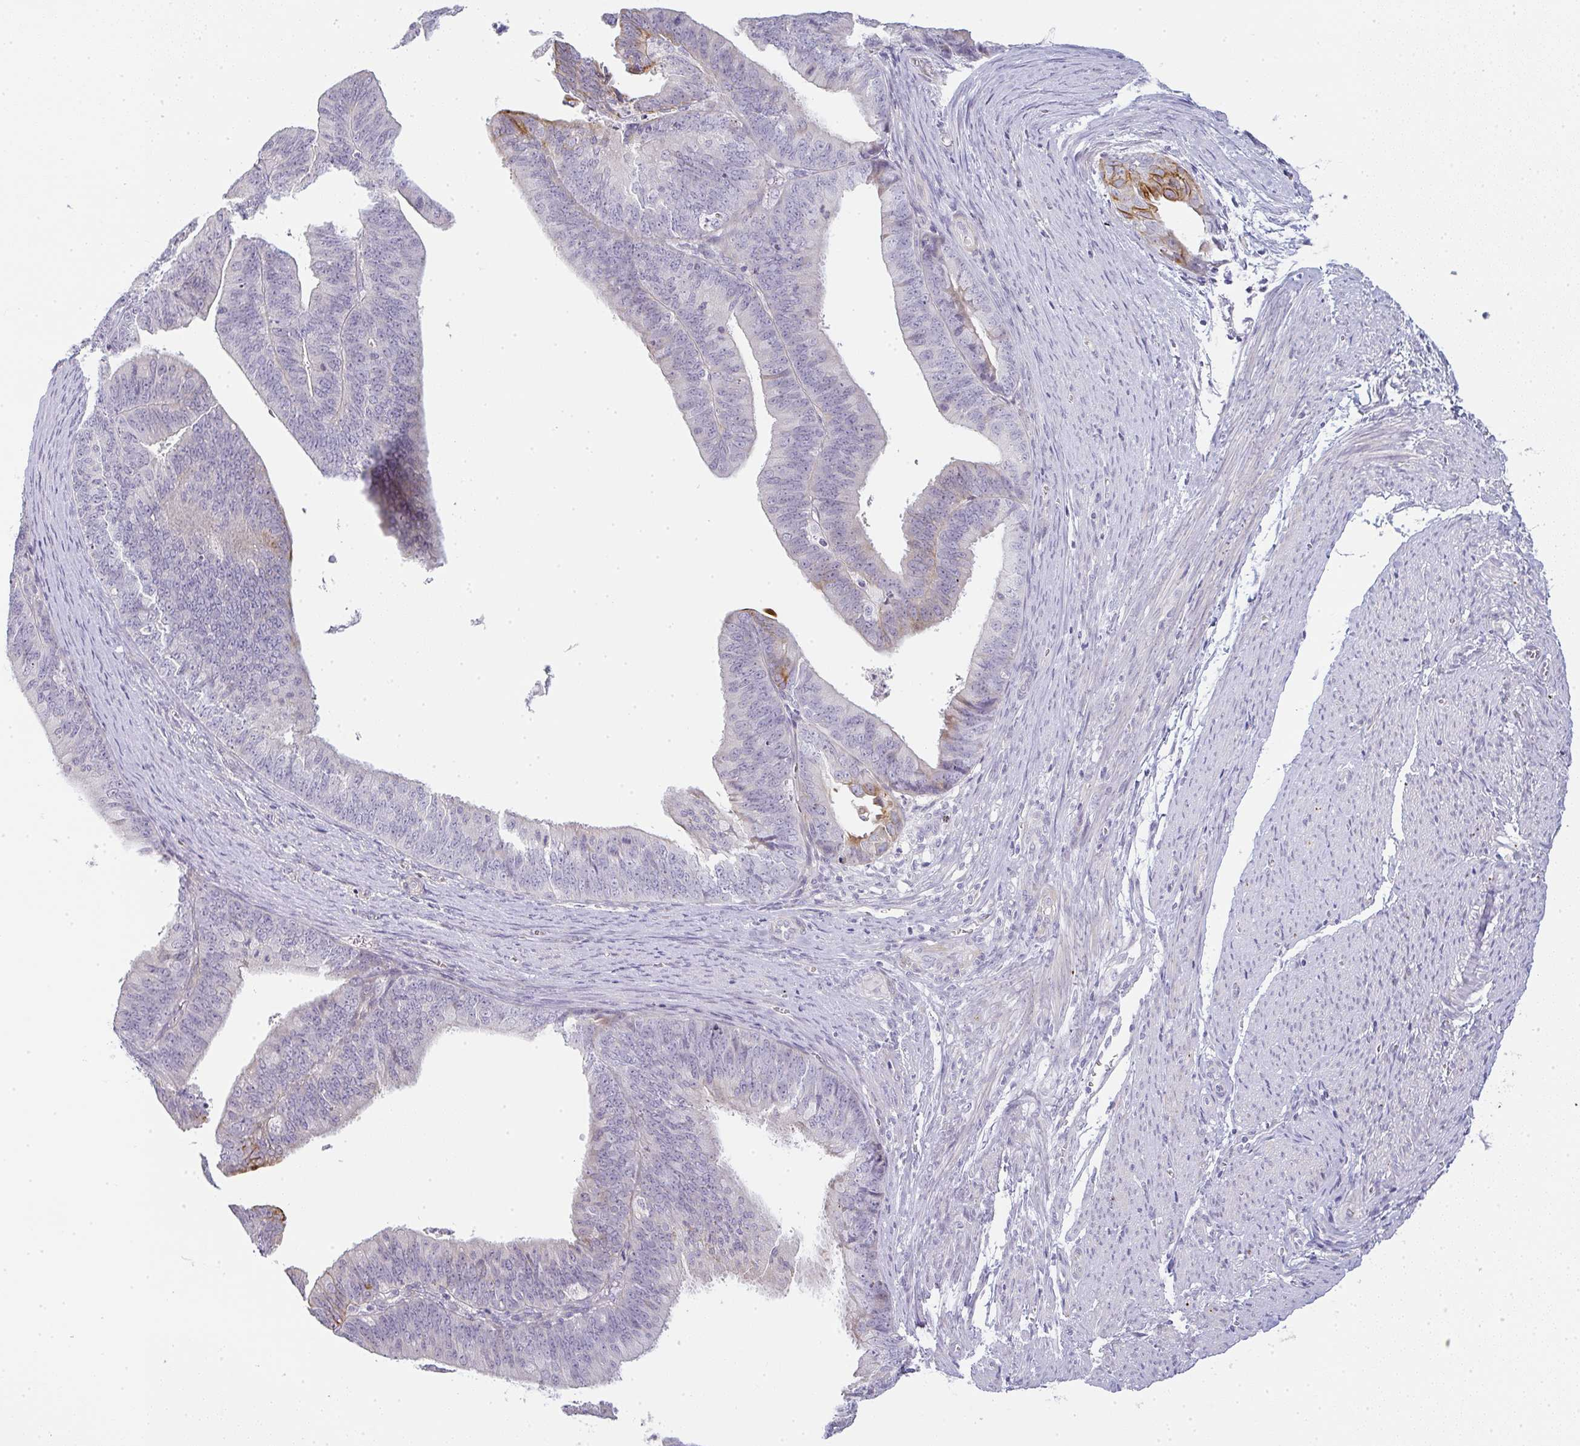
{"staining": {"intensity": "strong", "quantity": "<25%", "location": "cytoplasmic/membranous"}, "tissue": "endometrial cancer", "cell_type": "Tumor cells", "image_type": "cancer", "snomed": [{"axis": "morphology", "description": "Adenocarcinoma, NOS"}, {"axis": "topography", "description": "Endometrium"}], "caption": "This micrograph exhibits immunohistochemistry staining of adenocarcinoma (endometrial), with medium strong cytoplasmic/membranous positivity in about <25% of tumor cells.", "gene": "SIRPB2", "patient": {"sex": "female", "age": 73}}